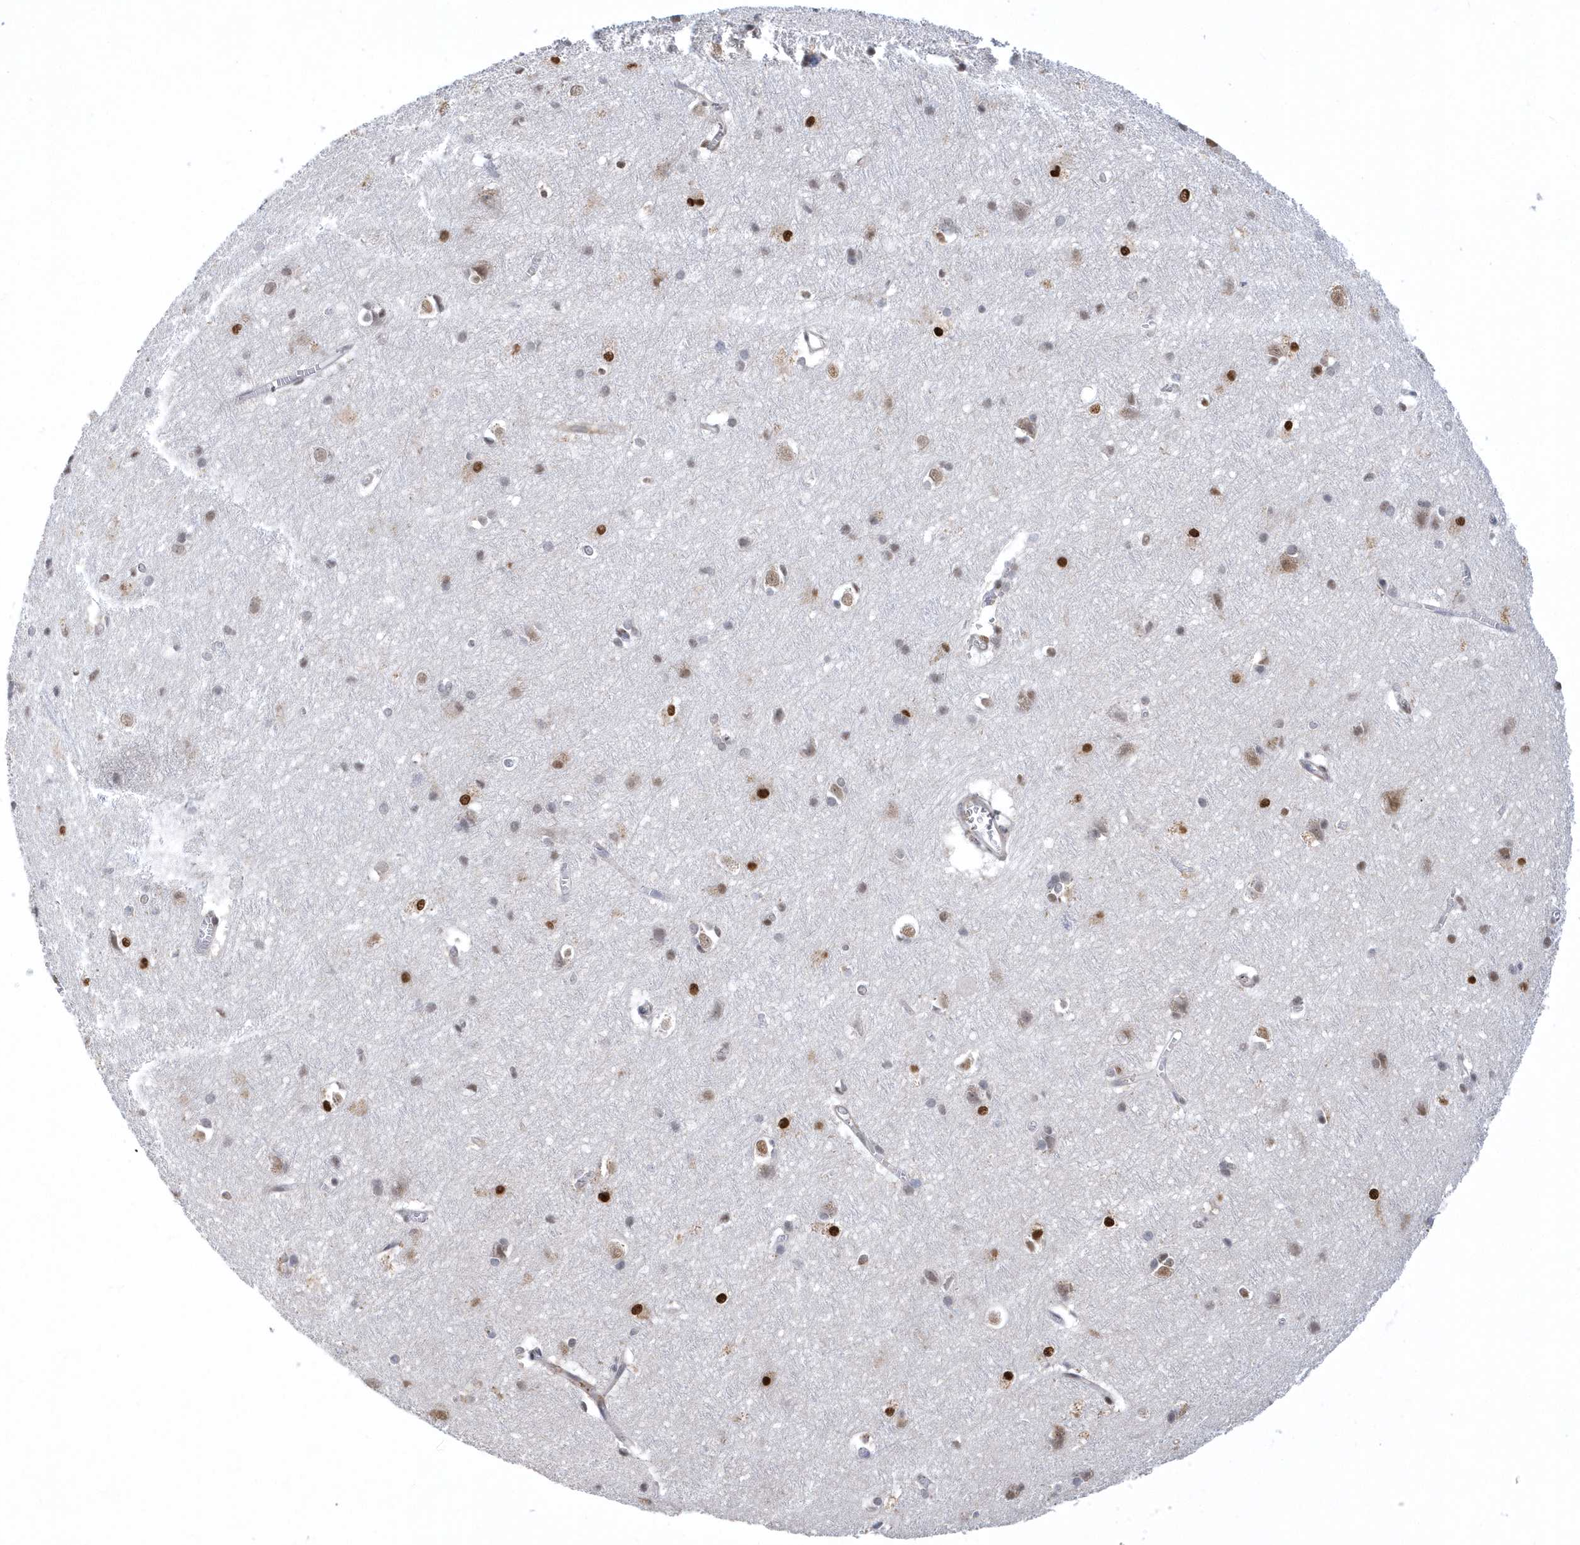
{"staining": {"intensity": "weak", "quantity": "25%-75%", "location": "cytoplasmic/membranous"}, "tissue": "cerebral cortex", "cell_type": "Endothelial cells", "image_type": "normal", "snomed": [{"axis": "morphology", "description": "Normal tissue, NOS"}, {"axis": "topography", "description": "Cerebral cortex"}], "caption": "Protein staining of normal cerebral cortex reveals weak cytoplasmic/membranous expression in approximately 25%-75% of endothelial cells.", "gene": "PHF1", "patient": {"sex": "male", "age": 54}}